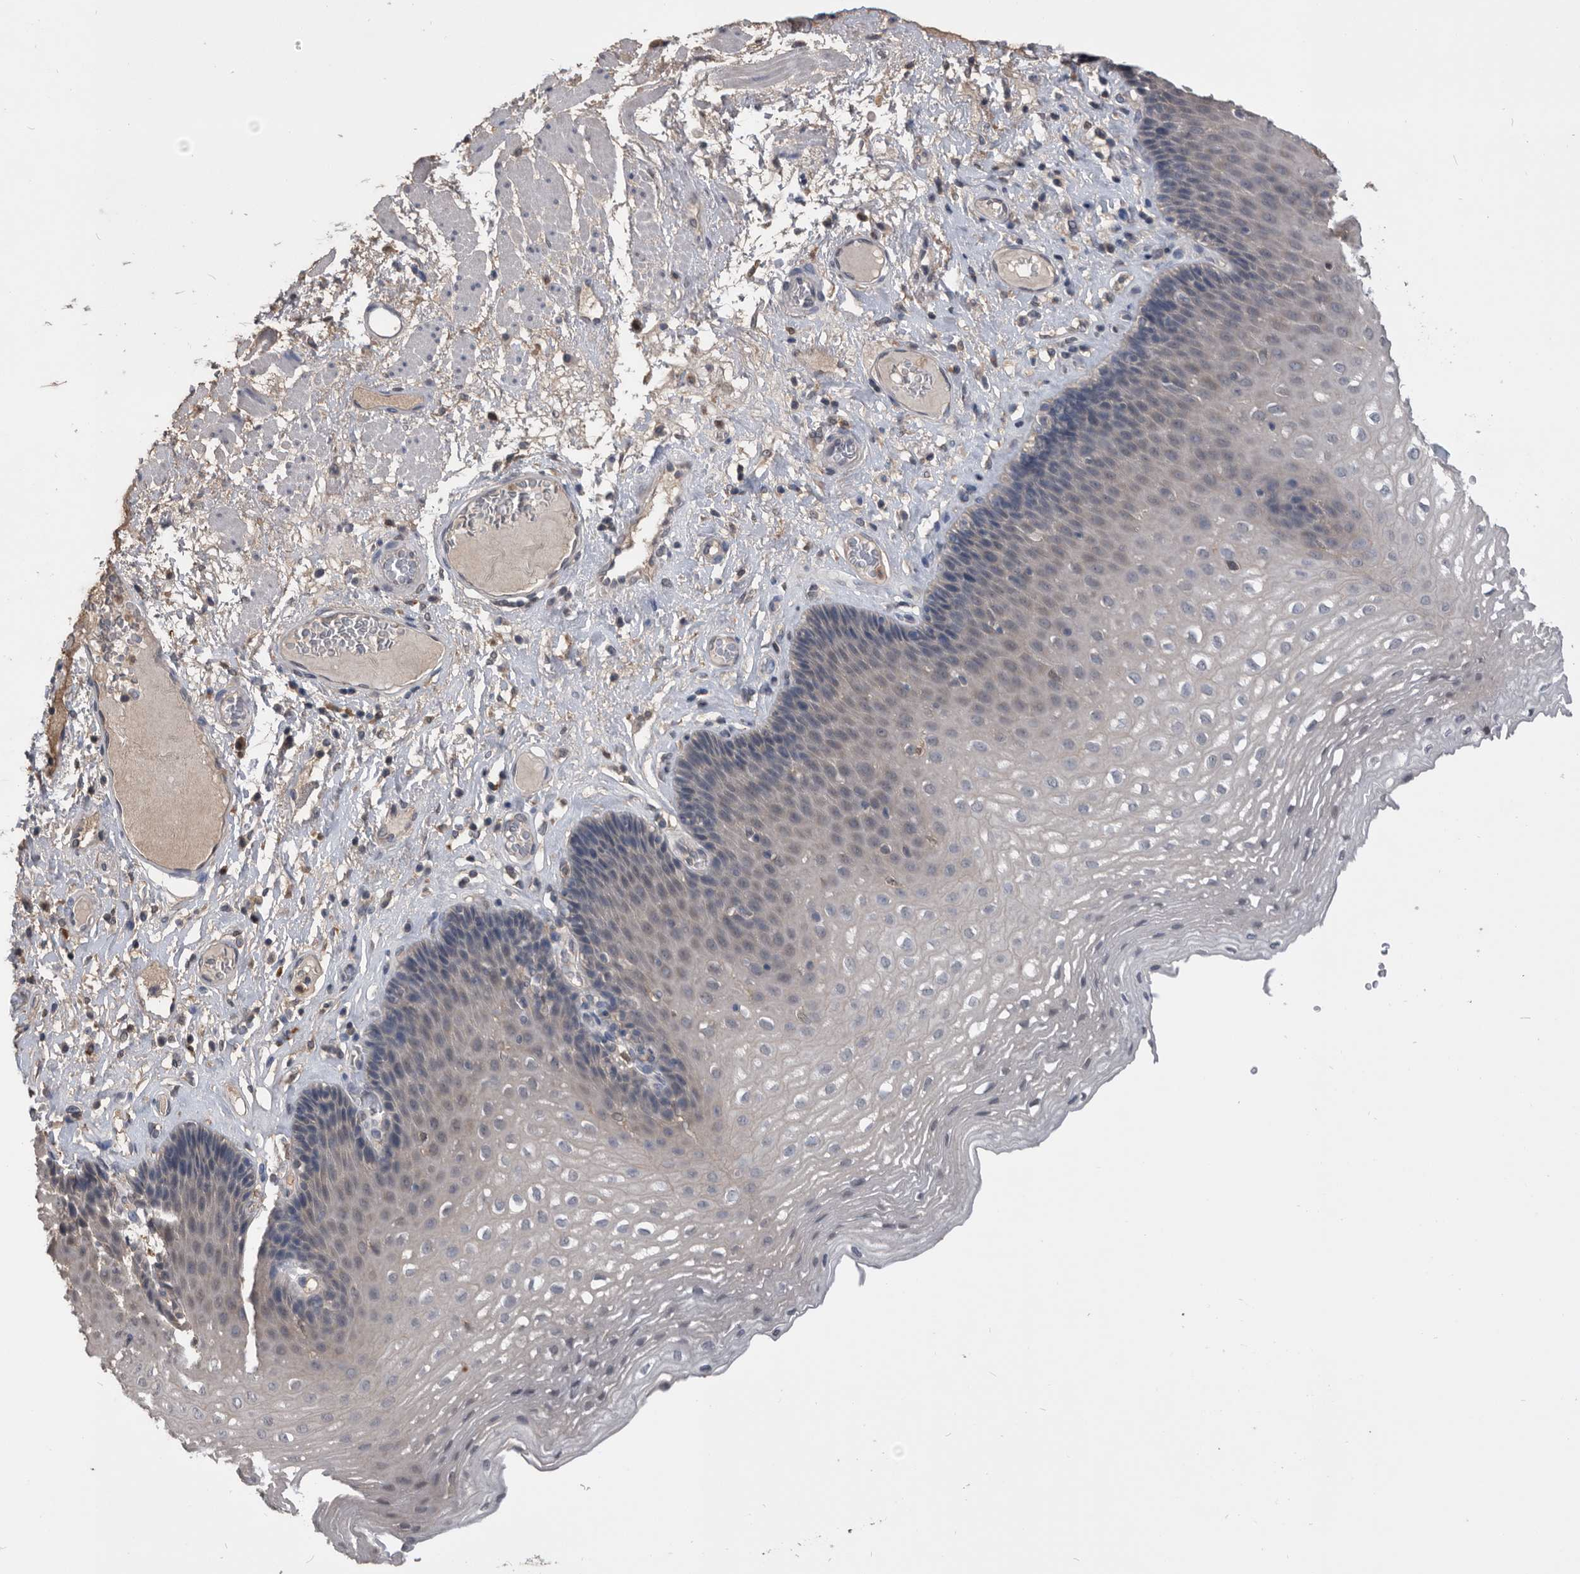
{"staining": {"intensity": "negative", "quantity": "none", "location": "none"}, "tissue": "esophagus", "cell_type": "Squamous epithelial cells", "image_type": "normal", "snomed": [{"axis": "morphology", "description": "Normal tissue, NOS"}, {"axis": "topography", "description": "Esophagus"}], "caption": "IHC image of normal esophagus: human esophagus stained with DAB (3,3'-diaminobenzidine) demonstrates no significant protein expression in squamous epithelial cells. (Stains: DAB (3,3'-diaminobenzidine) immunohistochemistry with hematoxylin counter stain, Microscopy: brightfield microscopy at high magnification).", "gene": "PDXK", "patient": {"sex": "female", "age": 66}}